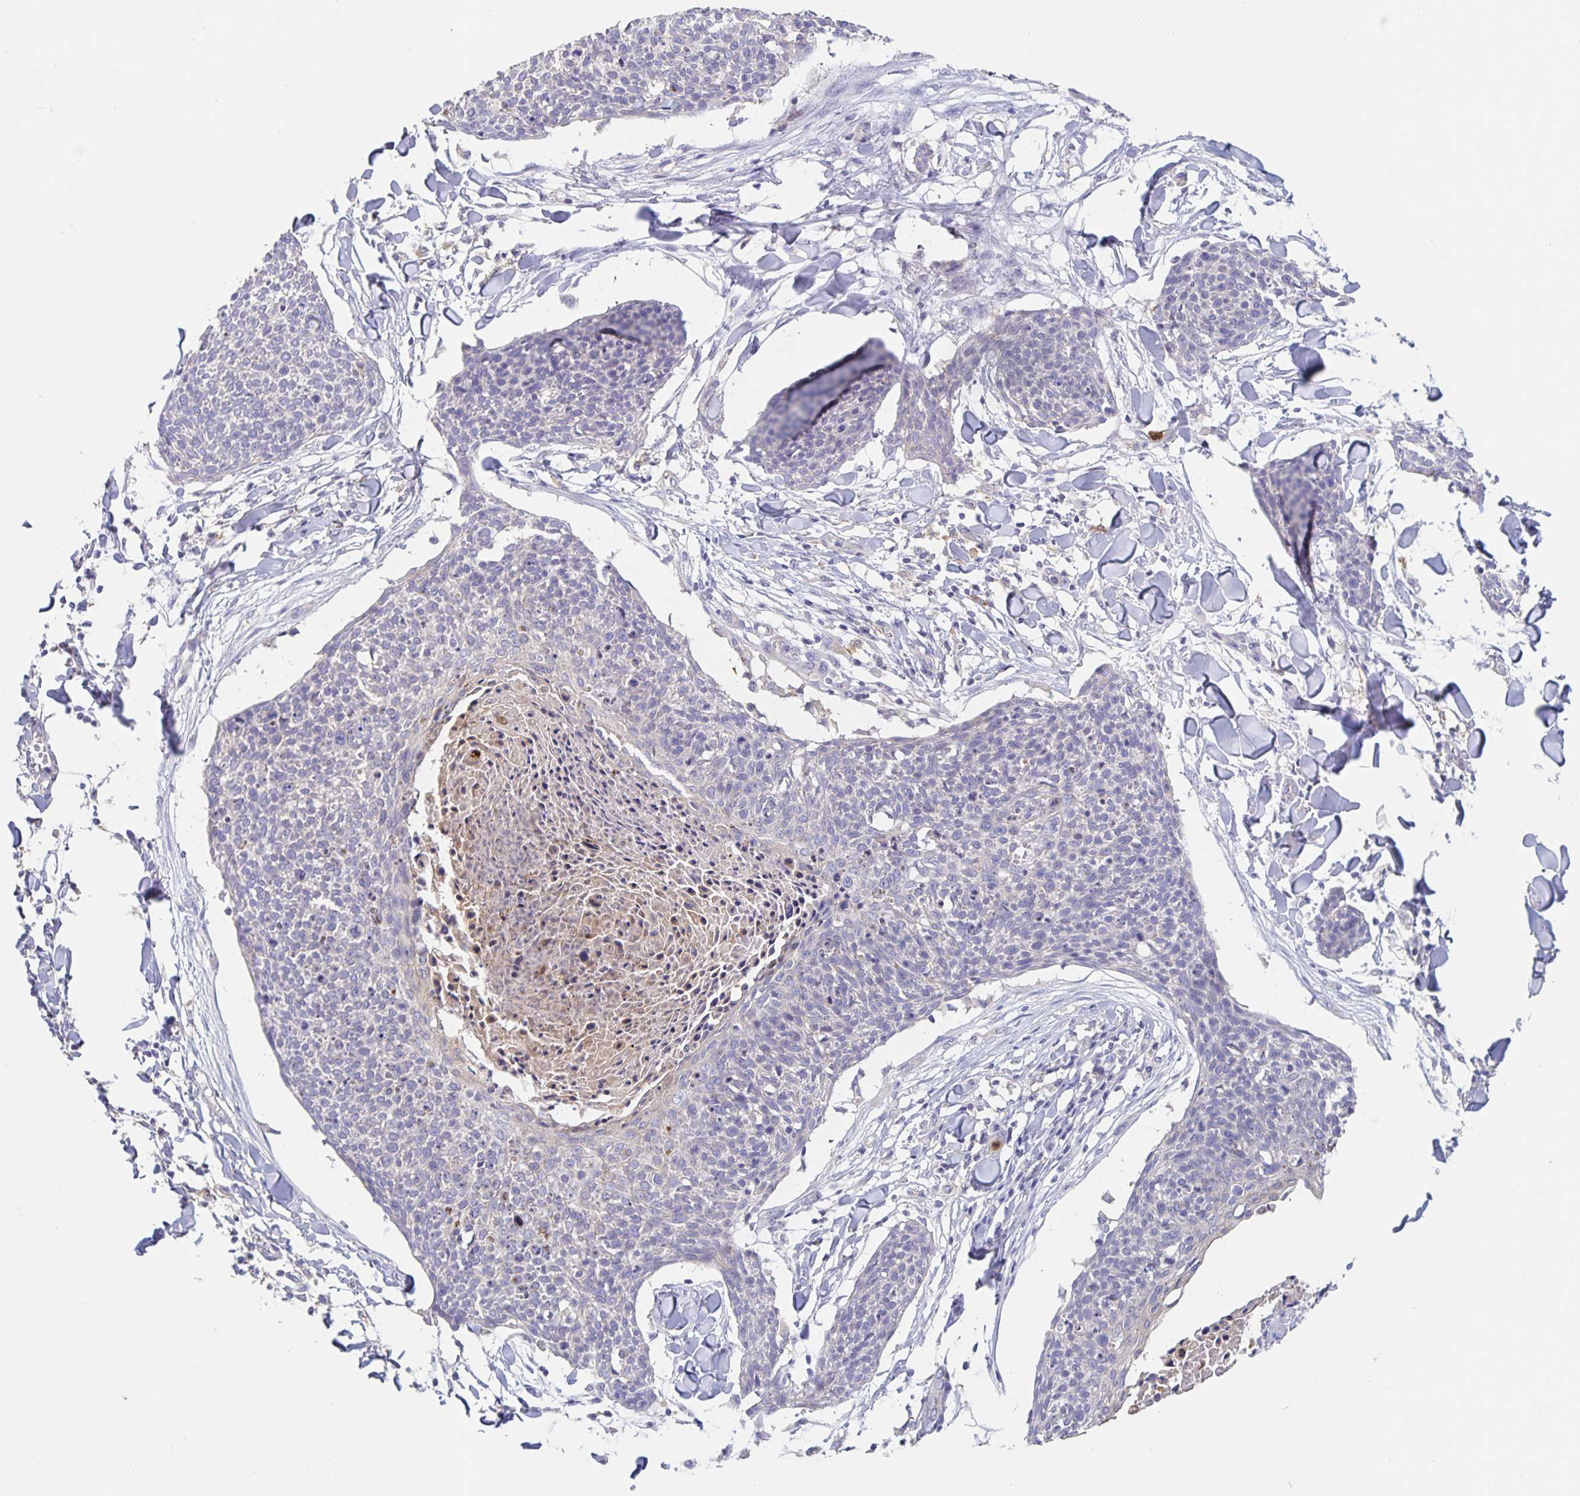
{"staining": {"intensity": "negative", "quantity": "none", "location": "none"}, "tissue": "skin cancer", "cell_type": "Tumor cells", "image_type": "cancer", "snomed": [{"axis": "morphology", "description": "Squamous cell carcinoma, NOS"}, {"axis": "topography", "description": "Skin"}, {"axis": "topography", "description": "Vulva"}], "caption": "The image displays no significant positivity in tumor cells of skin squamous cell carcinoma.", "gene": "CDC42BPG", "patient": {"sex": "female", "age": 75}}